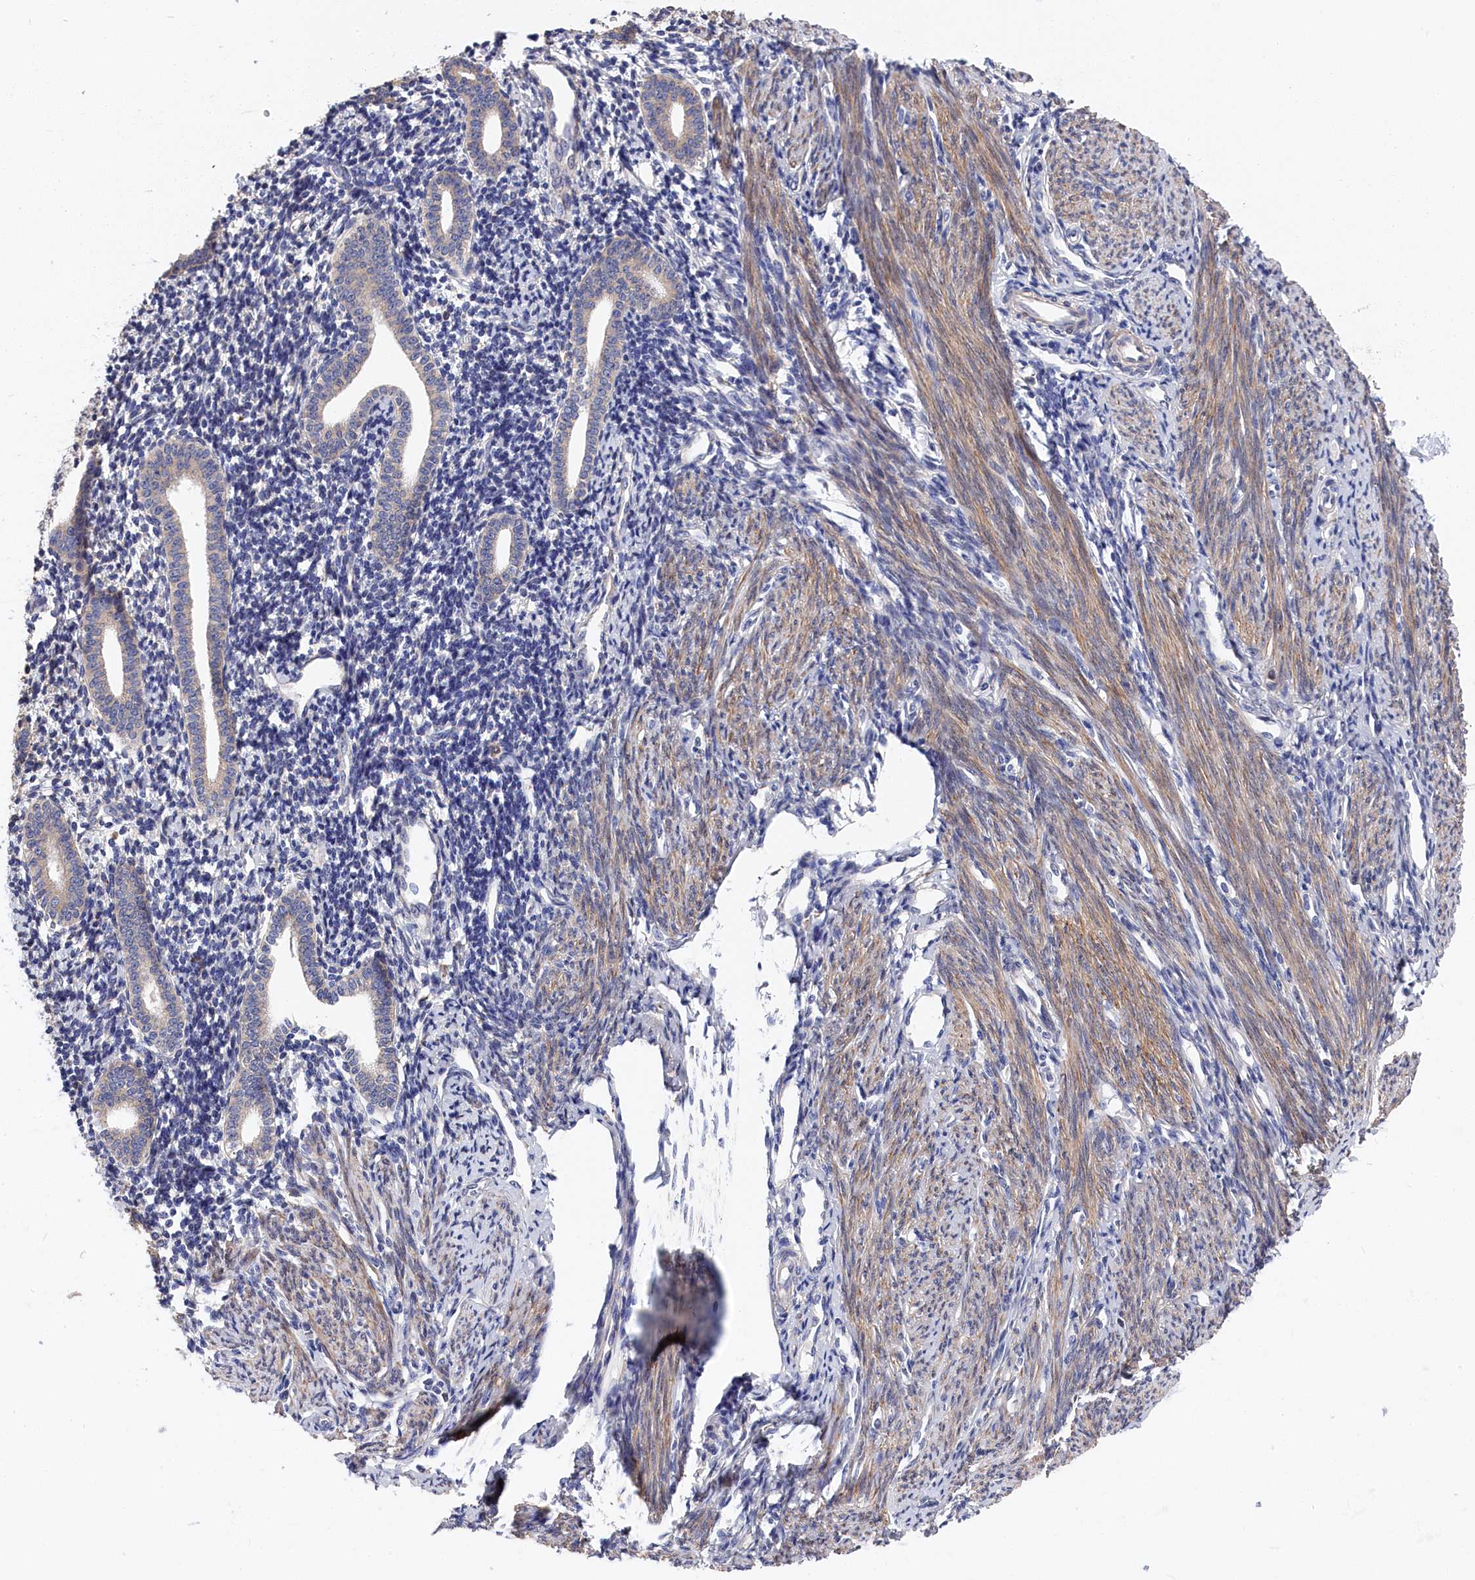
{"staining": {"intensity": "negative", "quantity": "none", "location": "none"}, "tissue": "endometrium", "cell_type": "Cells in endometrial stroma", "image_type": "normal", "snomed": [{"axis": "morphology", "description": "Normal tissue, NOS"}, {"axis": "topography", "description": "Endometrium"}], "caption": "High magnification brightfield microscopy of unremarkable endometrium stained with DAB (3,3'-diaminobenzidine) (brown) and counterstained with hematoxylin (blue): cells in endometrial stroma show no significant expression.", "gene": "CYB5D2", "patient": {"sex": "female", "age": 56}}